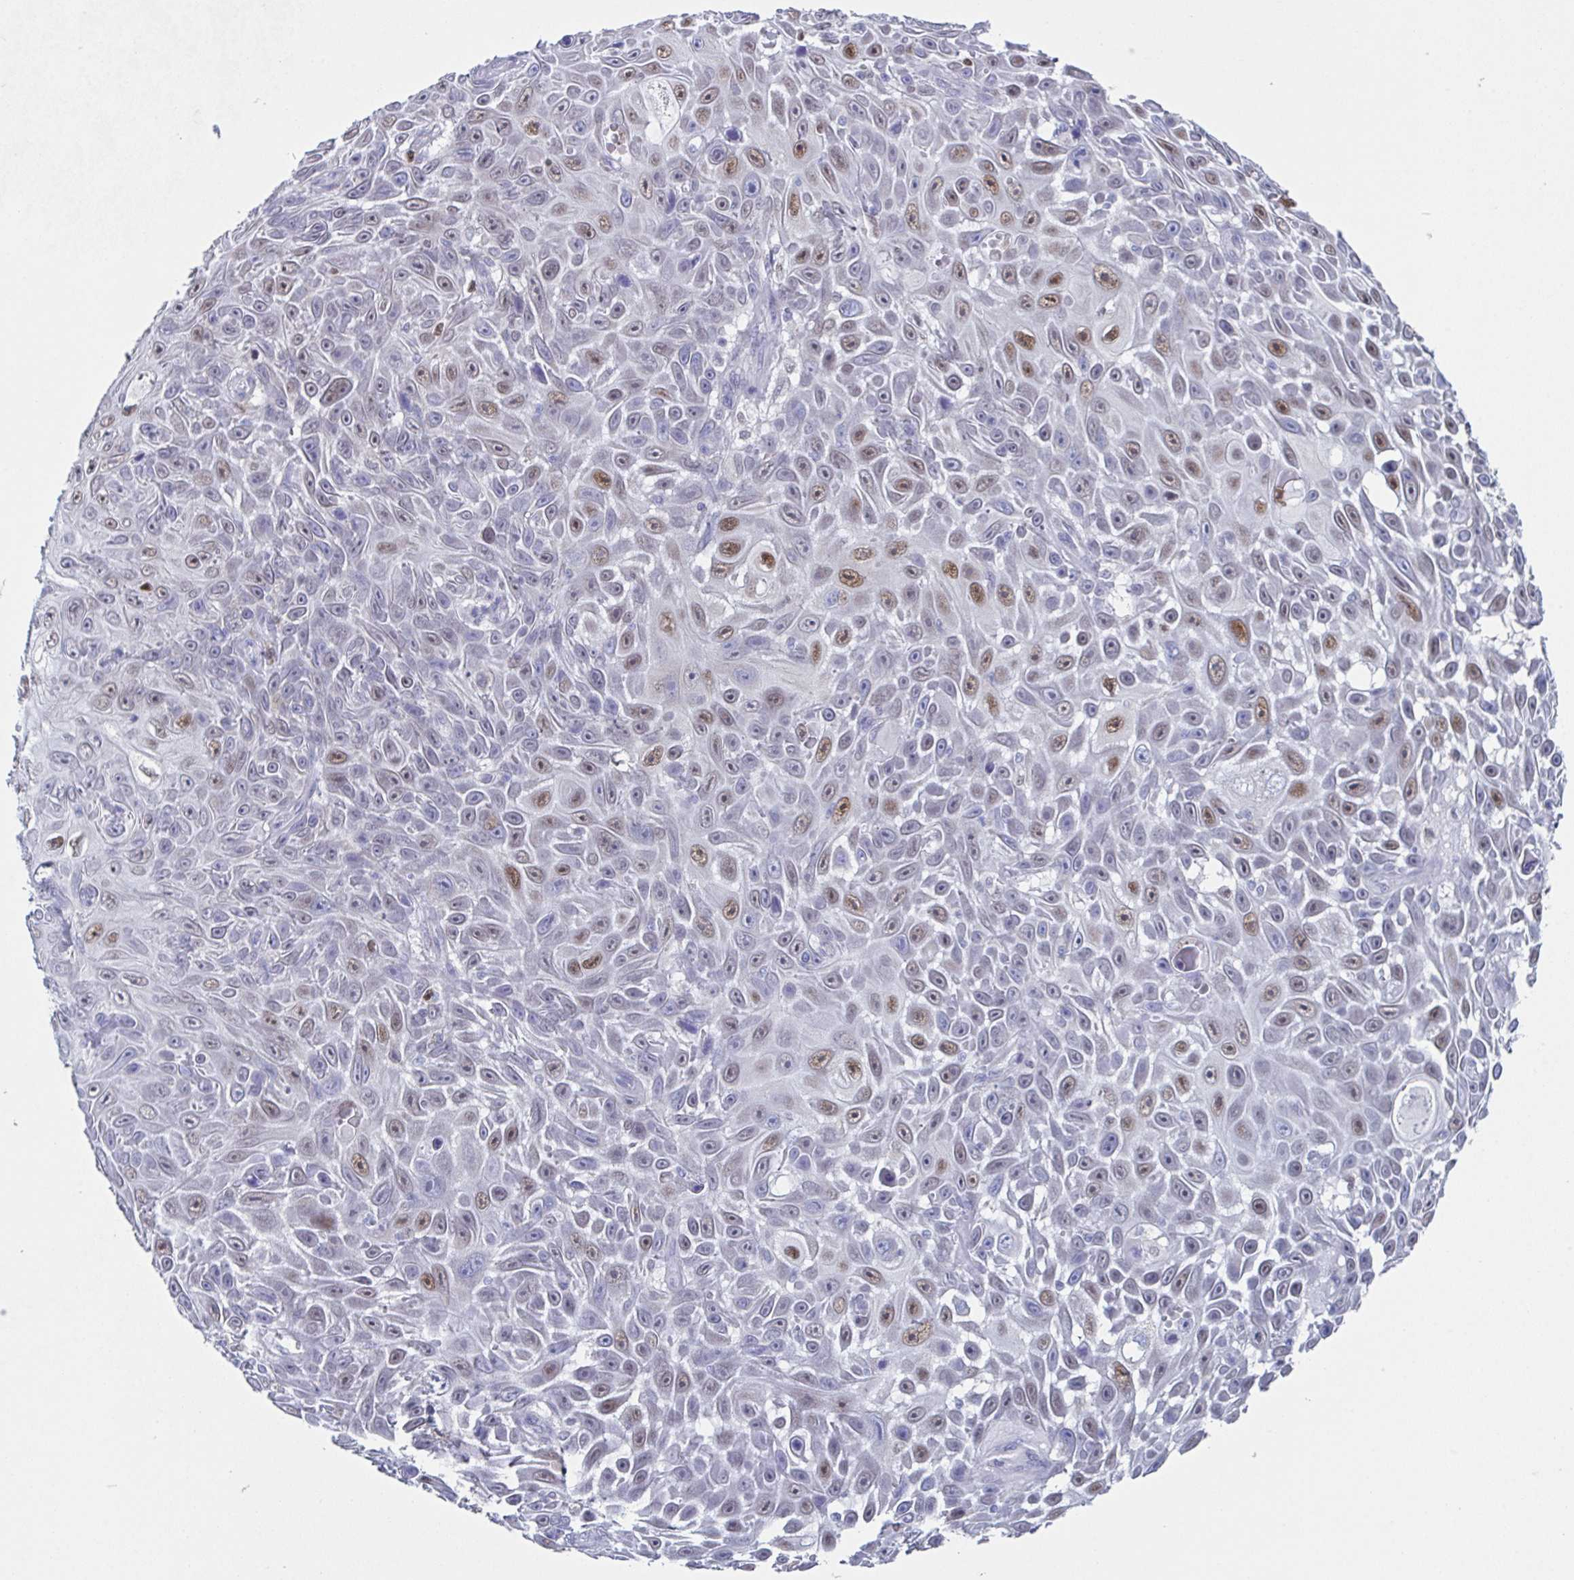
{"staining": {"intensity": "moderate", "quantity": "<25%", "location": "nuclear"}, "tissue": "skin cancer", "cell_type": "Tumor cells", "image_type": "cancer", "snomed": [{"axis": "morphology", "description": "Squamous cell carcinoma, NOS"}, {"axis": "topography", "description": "Skin"}], "caption": "IHC of skin cancer (squamous cell carcinoma) reveals low levels of moderate nuclear expression in about <25% of tumor cells.", "gene": "PBOV1", "patient": {"sex": "male", "age": 82}}